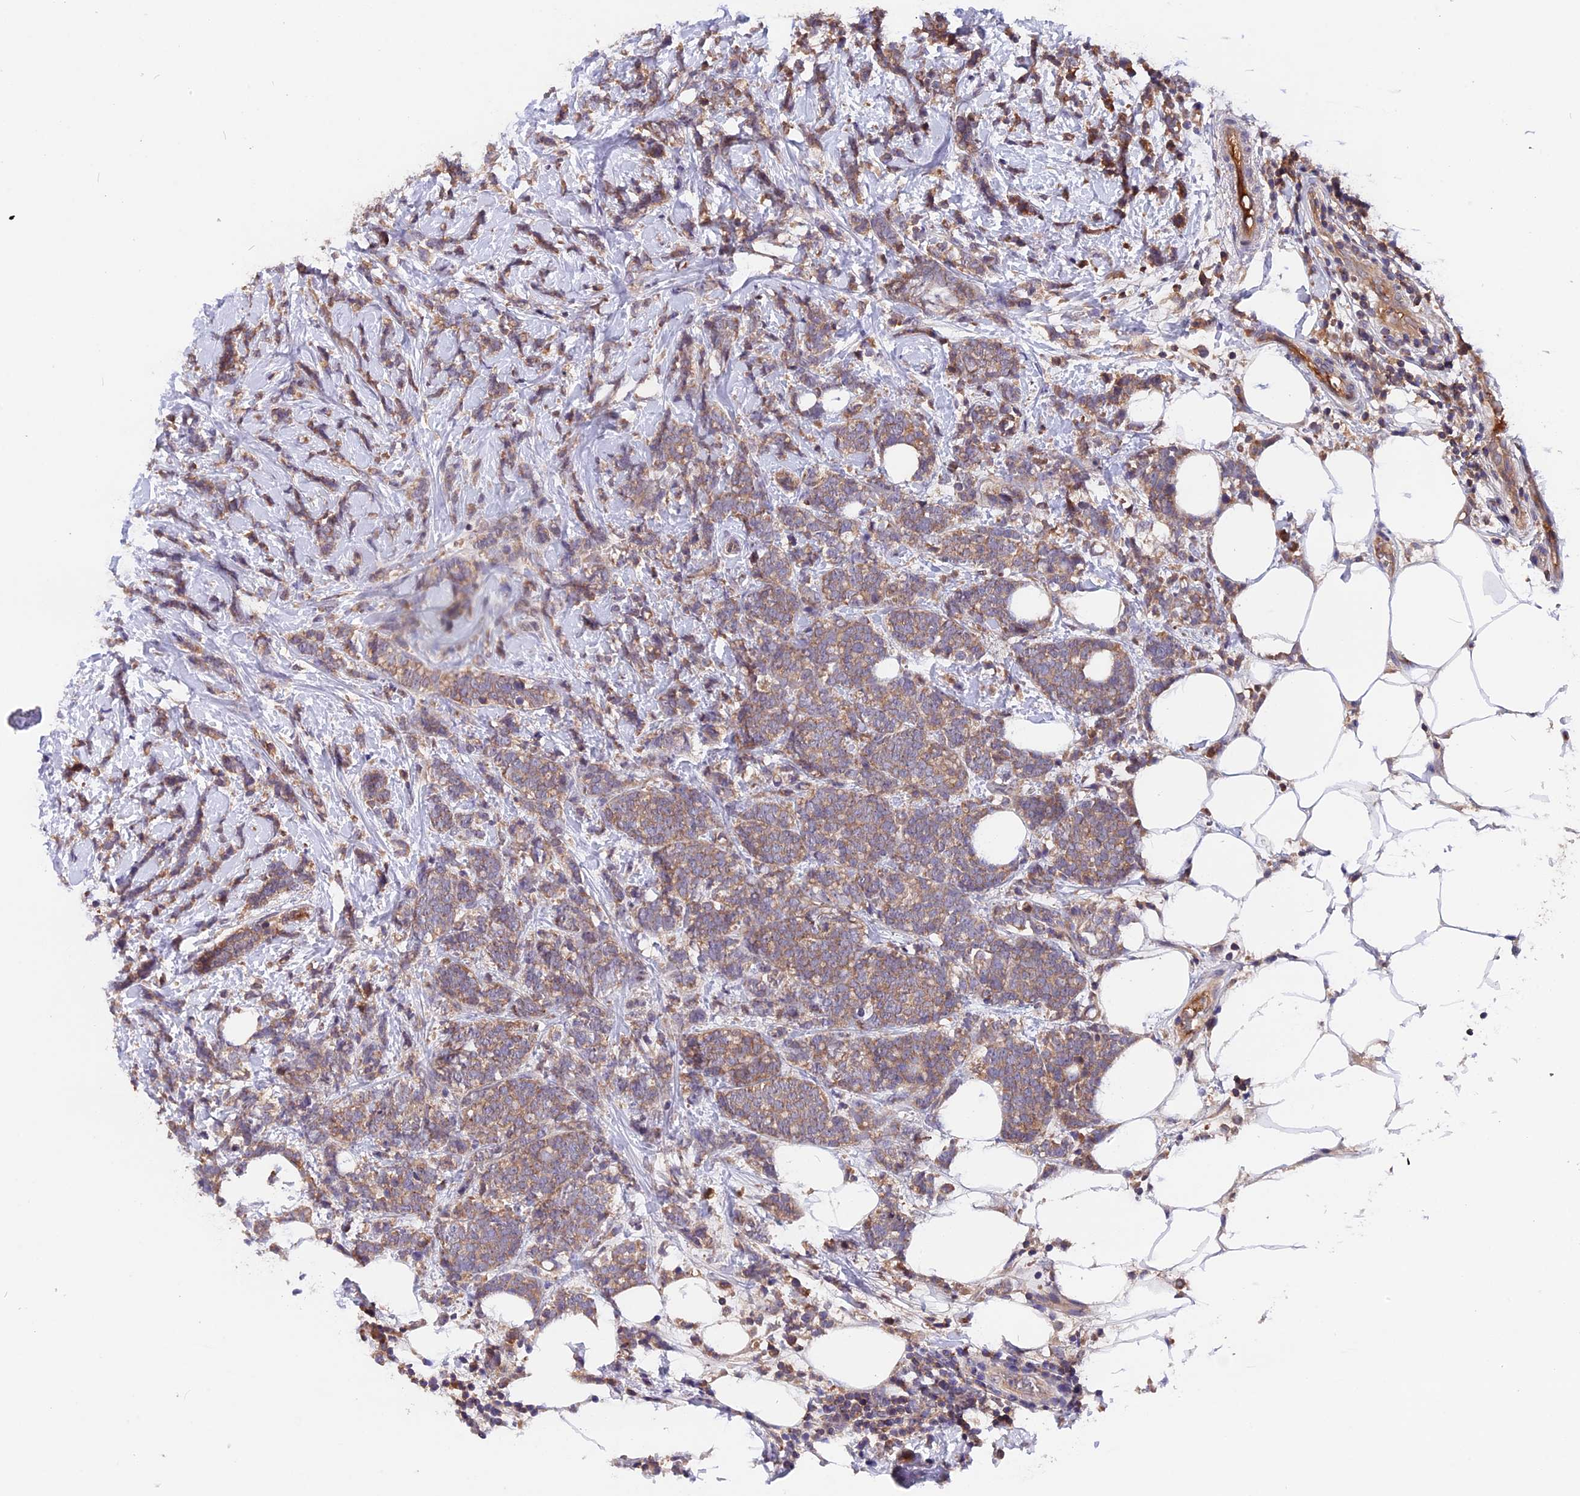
{"staining": {"intensity": "moderate", "quantity": ">75%", "location": "cytoplasmic/membranous"}, "tissue": "breast cancer", "cell_type": "Tumor cells", "image_type": "cancer", "snomed": [{"axis": "morphology", "description": "Lobular carcinoma"}, {"axis": "topography", "description": "Breast"}], "caption": "Moderate cytoplasmic/membranous protein staining is present in about >75% of tumor cells in breast cancer. The staining is performed using DAB (3,3'-diaminobenzidine) brown chromogen to label protein expression. The nuclei are counter-stained blue using hematoxylin.", "gene": "MARK4", "patient": {"sex": "female", "age": 58}}